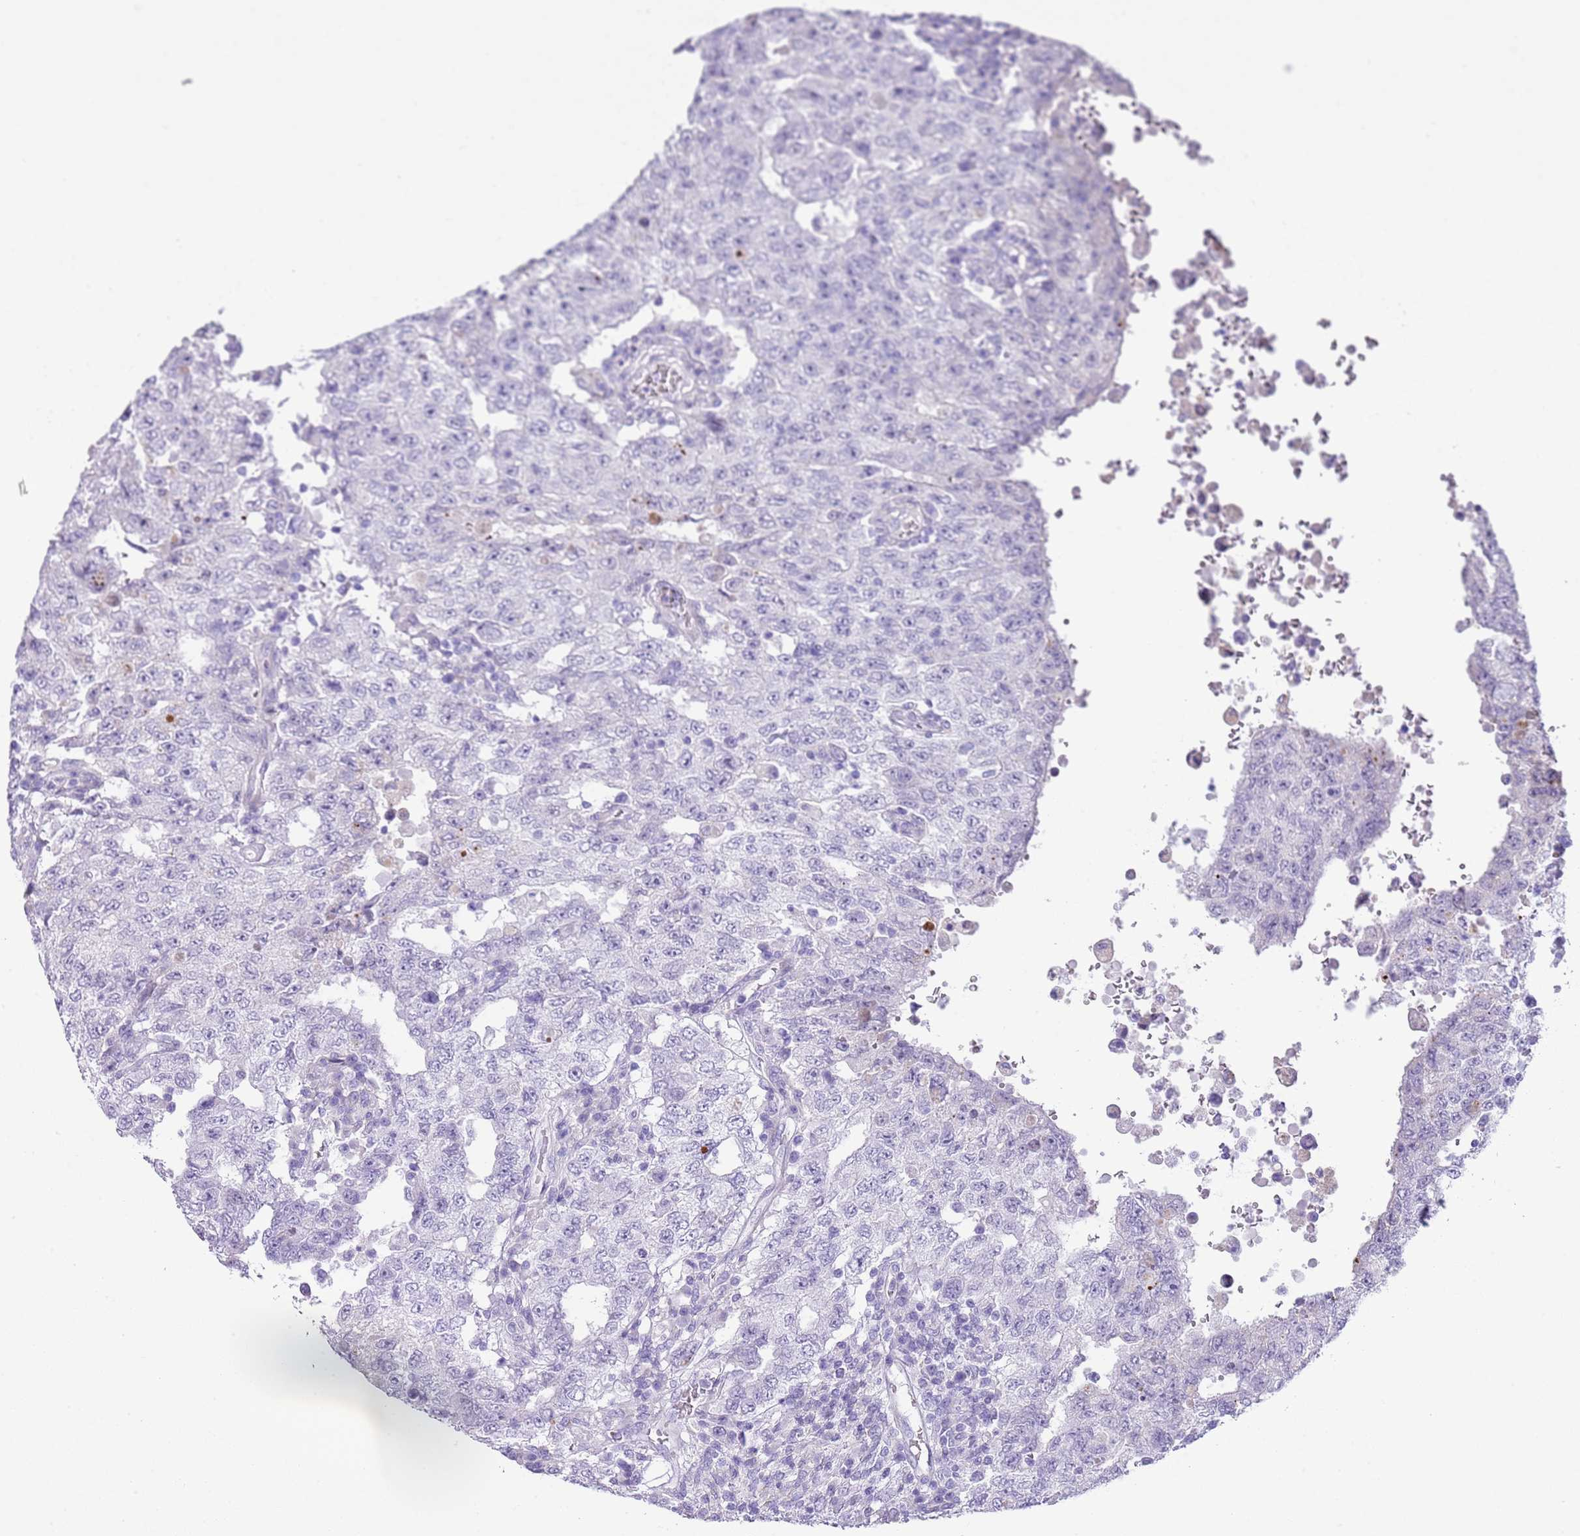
{"staining": {"intensity": "negative", "quantity": "none", "location": "none"}, "tissue": "testis cancer", "cell_type": "Tumor cells", "image_type": "cancer", "snomed": [{"axis": "morphology", "description": "Carcinoma, Embryonal, NOS"}, {"axis": "topography", "description": "Testis"}], "caption": "Protein analysis of embryonal carcinoma (testis) displays no significant expression in tumor cells. (DAB IHC with hematoxylin counter stain).", "gene": "ABHD17C", "patient": {"sex": "male", "age": 26}}